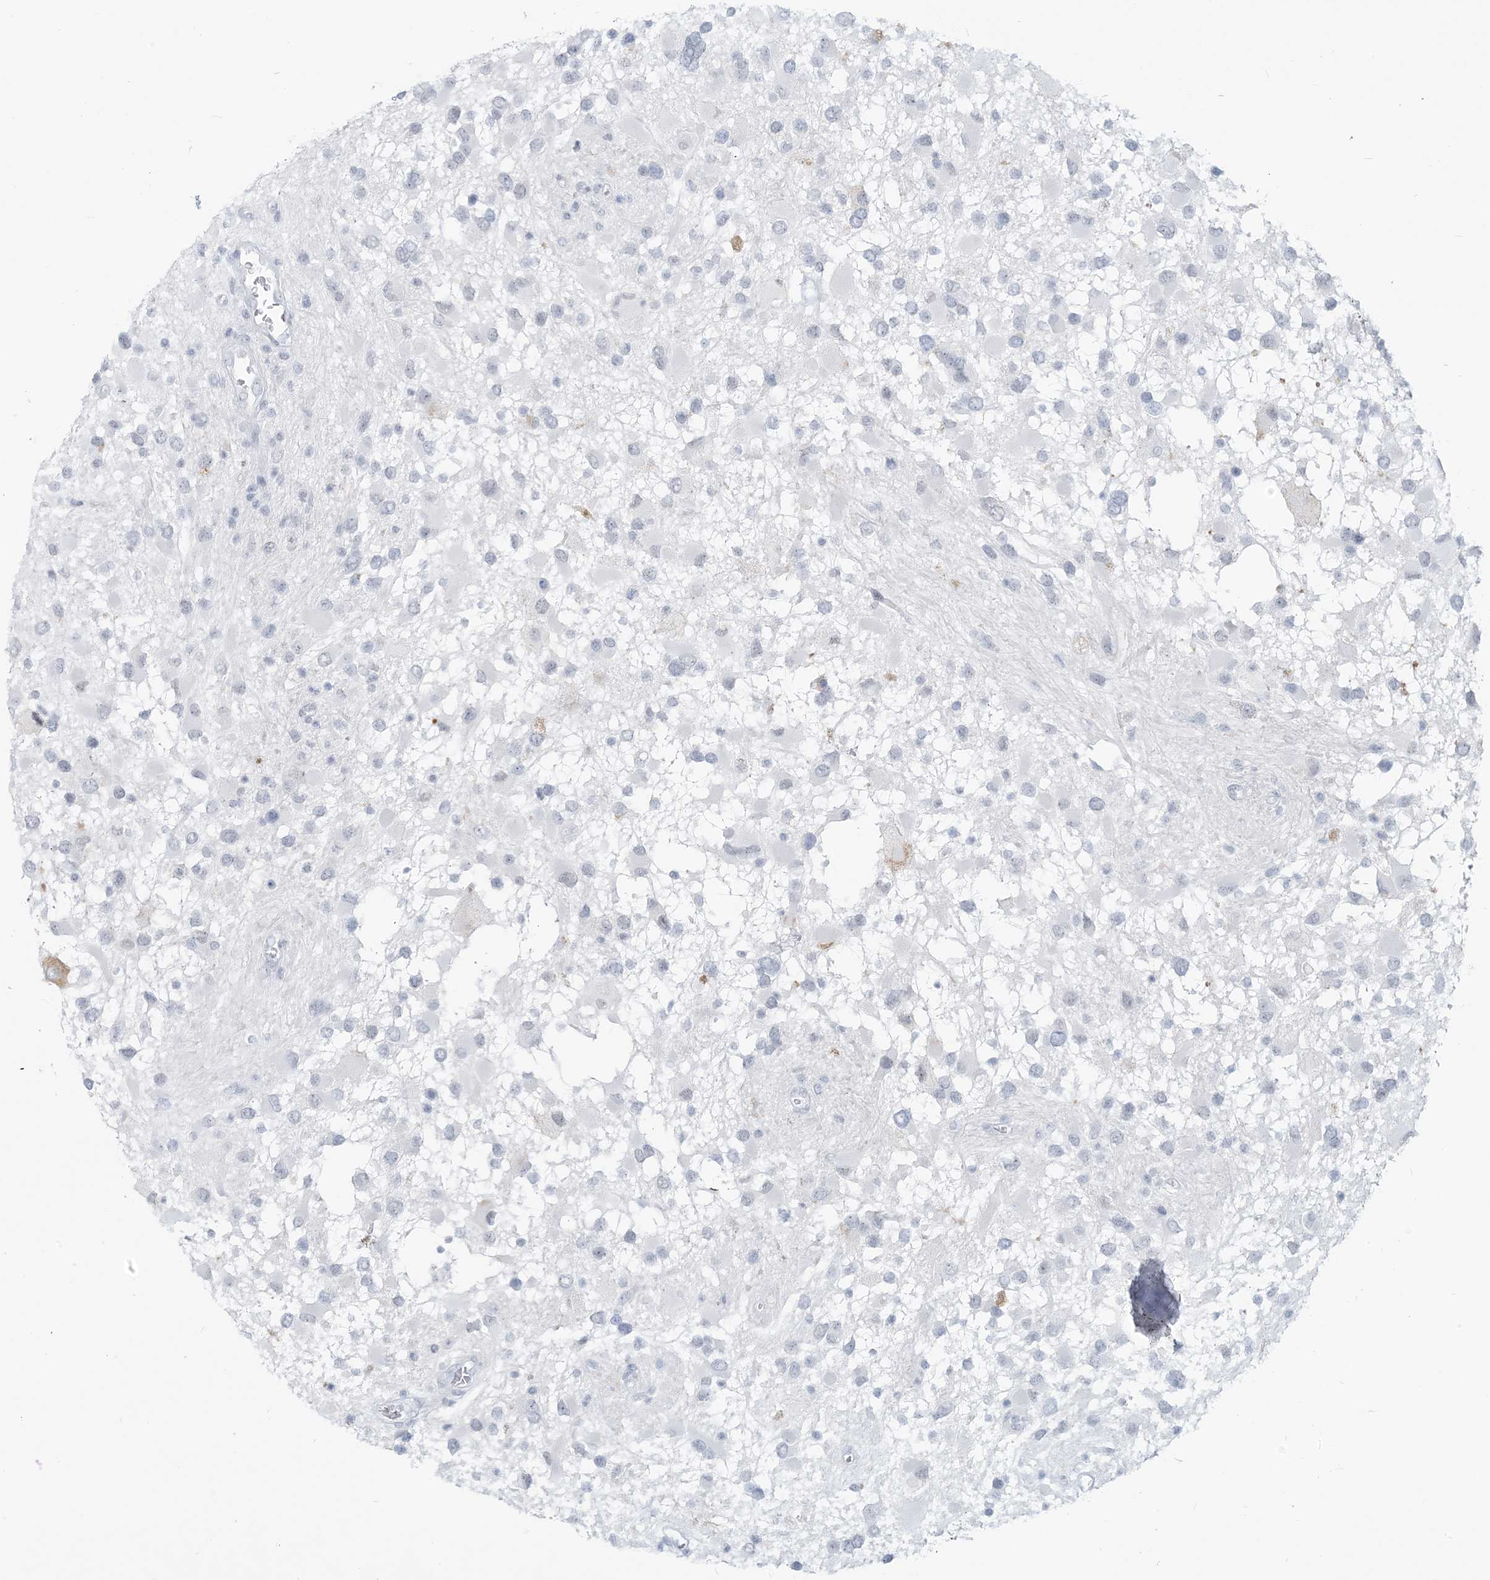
{"staining": {"intensity": "negative", "quantity": "none", "location": "none"}, "tissue": "glioma", "cell_type": "Tumor cells", "image_type": "cancer", "snomed": [{"axis": "morphology", "description": "Glioma, malignant, High grade"}, {"axis": "topography", "description": "Brain"}], "caption": "Image shows no protein expression in tumor cells of glioma tissue.", "gene": "SCML1", "patient": {"sex": "male", "age": 53}}